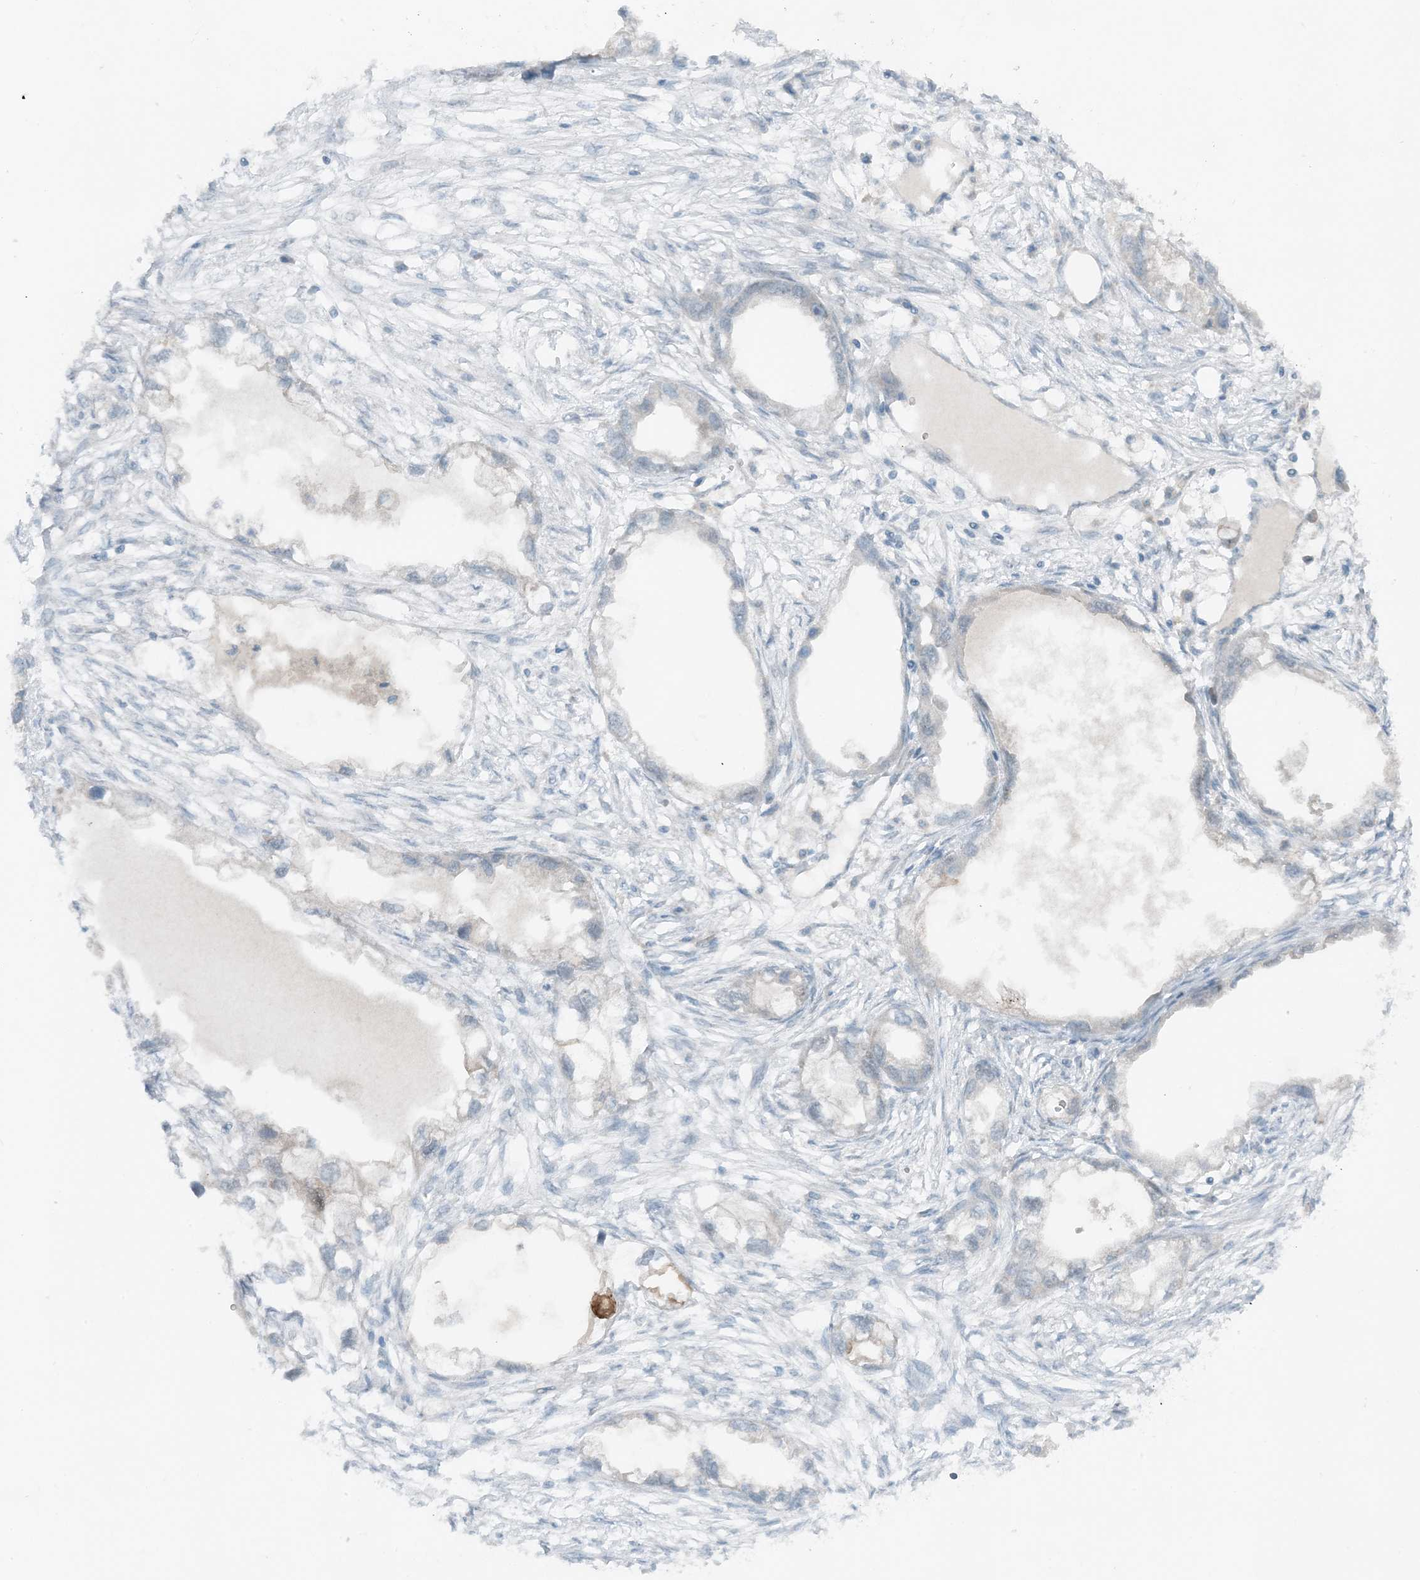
{"staining": {"intensity": "negative", "quantity": "none", "location": "none"}, "tissue": "endometrial cancer", "cell_type": "Tumor cells", "image_type": "cancer", "snomed": [{"axis": "morphology", "description": "Adenocarcinoma, NOS"}, {"axis": "morphology", "description": "Adenocarcinoma, metastatic, NOS"}, {"axis": "topography", "description": "Adipose tissue"}, {"axis": "topography", "description": "Endometrium"}], "caption": "Adenocarcinoma (endometrial) was stained to show a protein in brown. There is no significant expression in tumor cells.", "gene": "MITD1", "patient": {"sex": "female", "age": 67}}